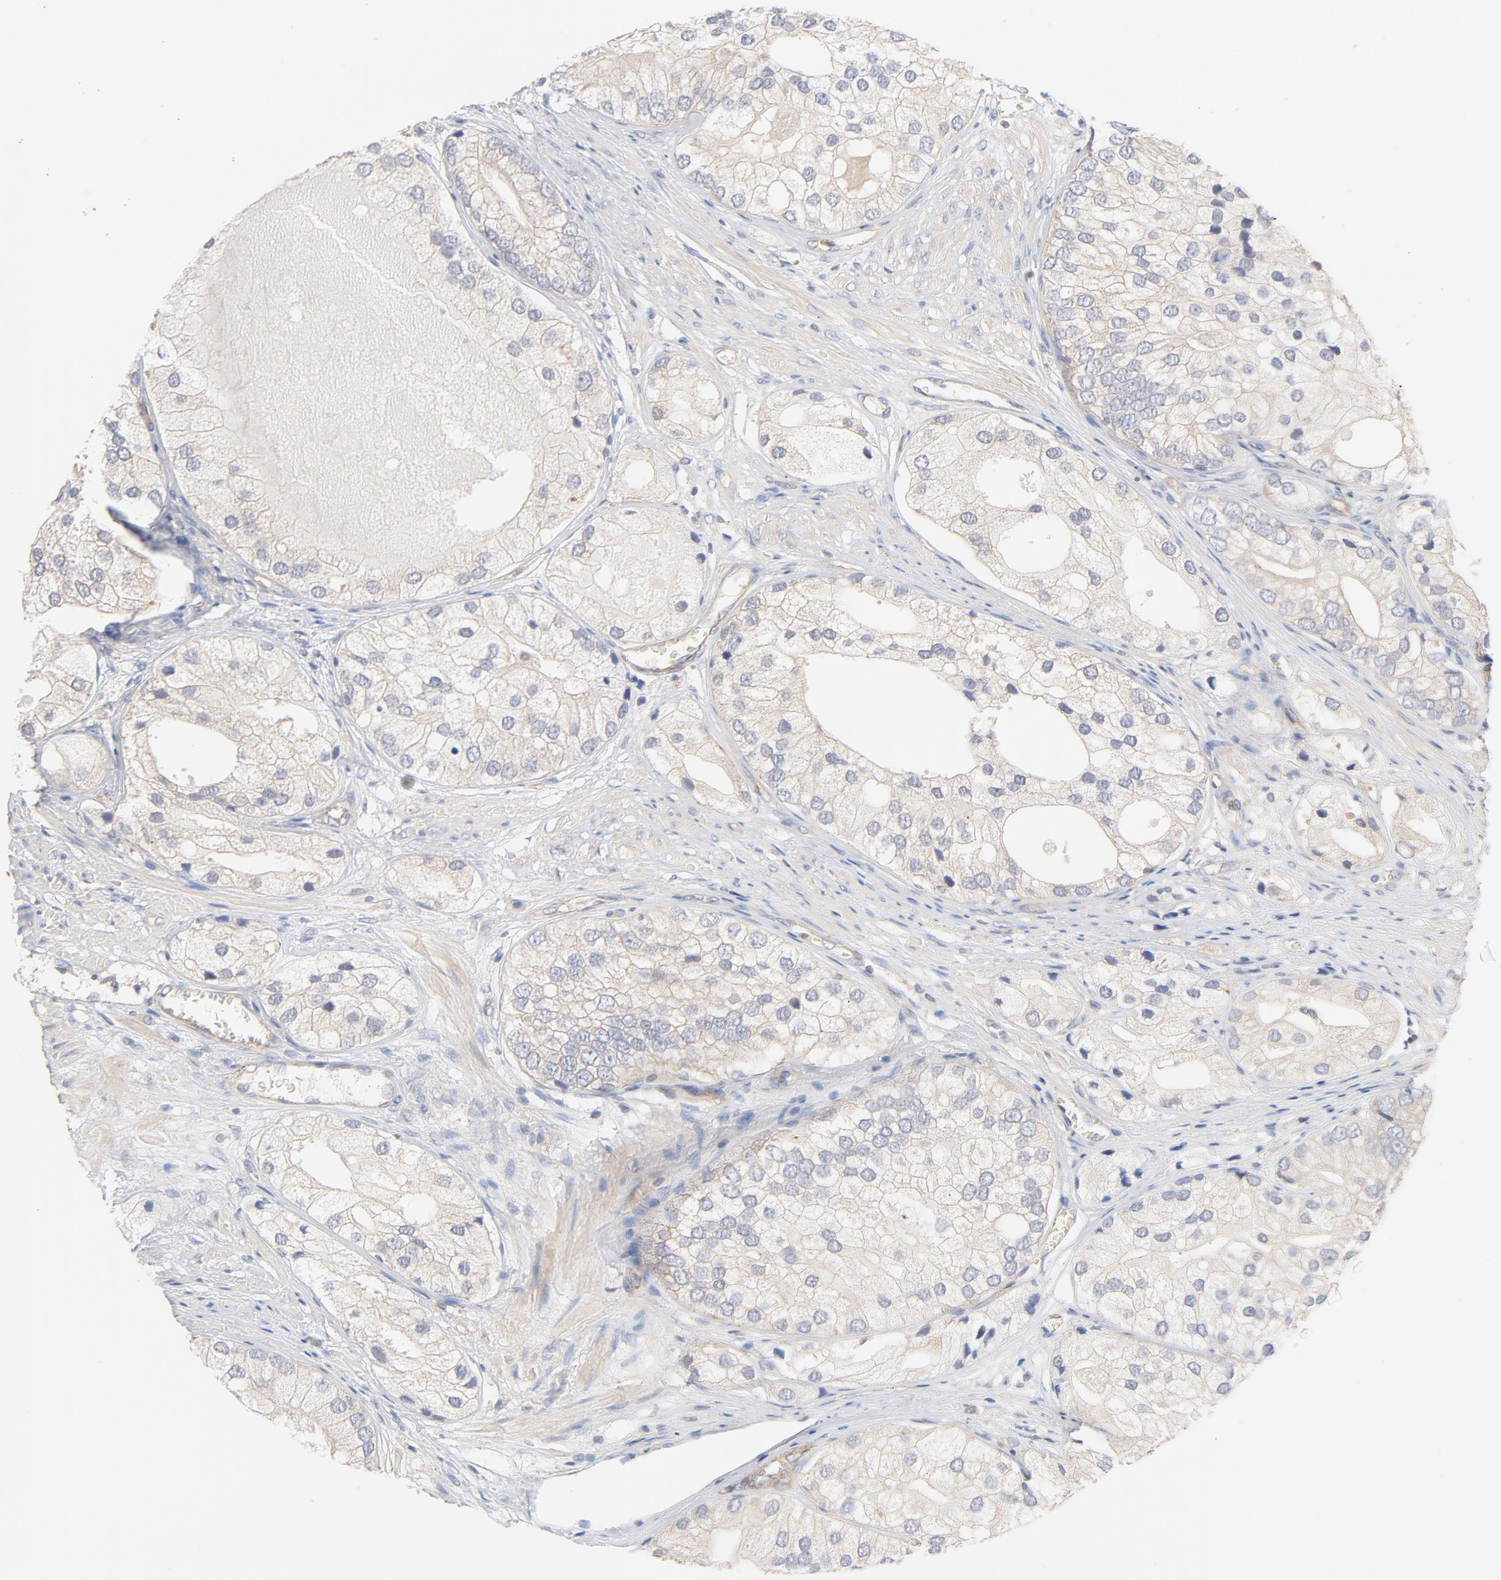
{"staining": {"intensity": "weak", "quantity": ">75%", "location": "cytoplasmic/membranous"}, "tissue": "prostate cancer", "cell_type": "Tumor cells", "image_type": "cancer", "snomed": [{"axis": "morphology", "description": "Adenocarcinoma, Low grade"}, {"axis": "topography", "description": "Prostate"}], "caption": "Immunohistochemical staining of human prostate cancer (adenocarcinoma (low-grade)) displays low levels of weak cytoplasmic/membranous positivity in approximately >75% of tumor cells.", "gene": "STRN3", "patient": {"sex": "male", "age": 69}}